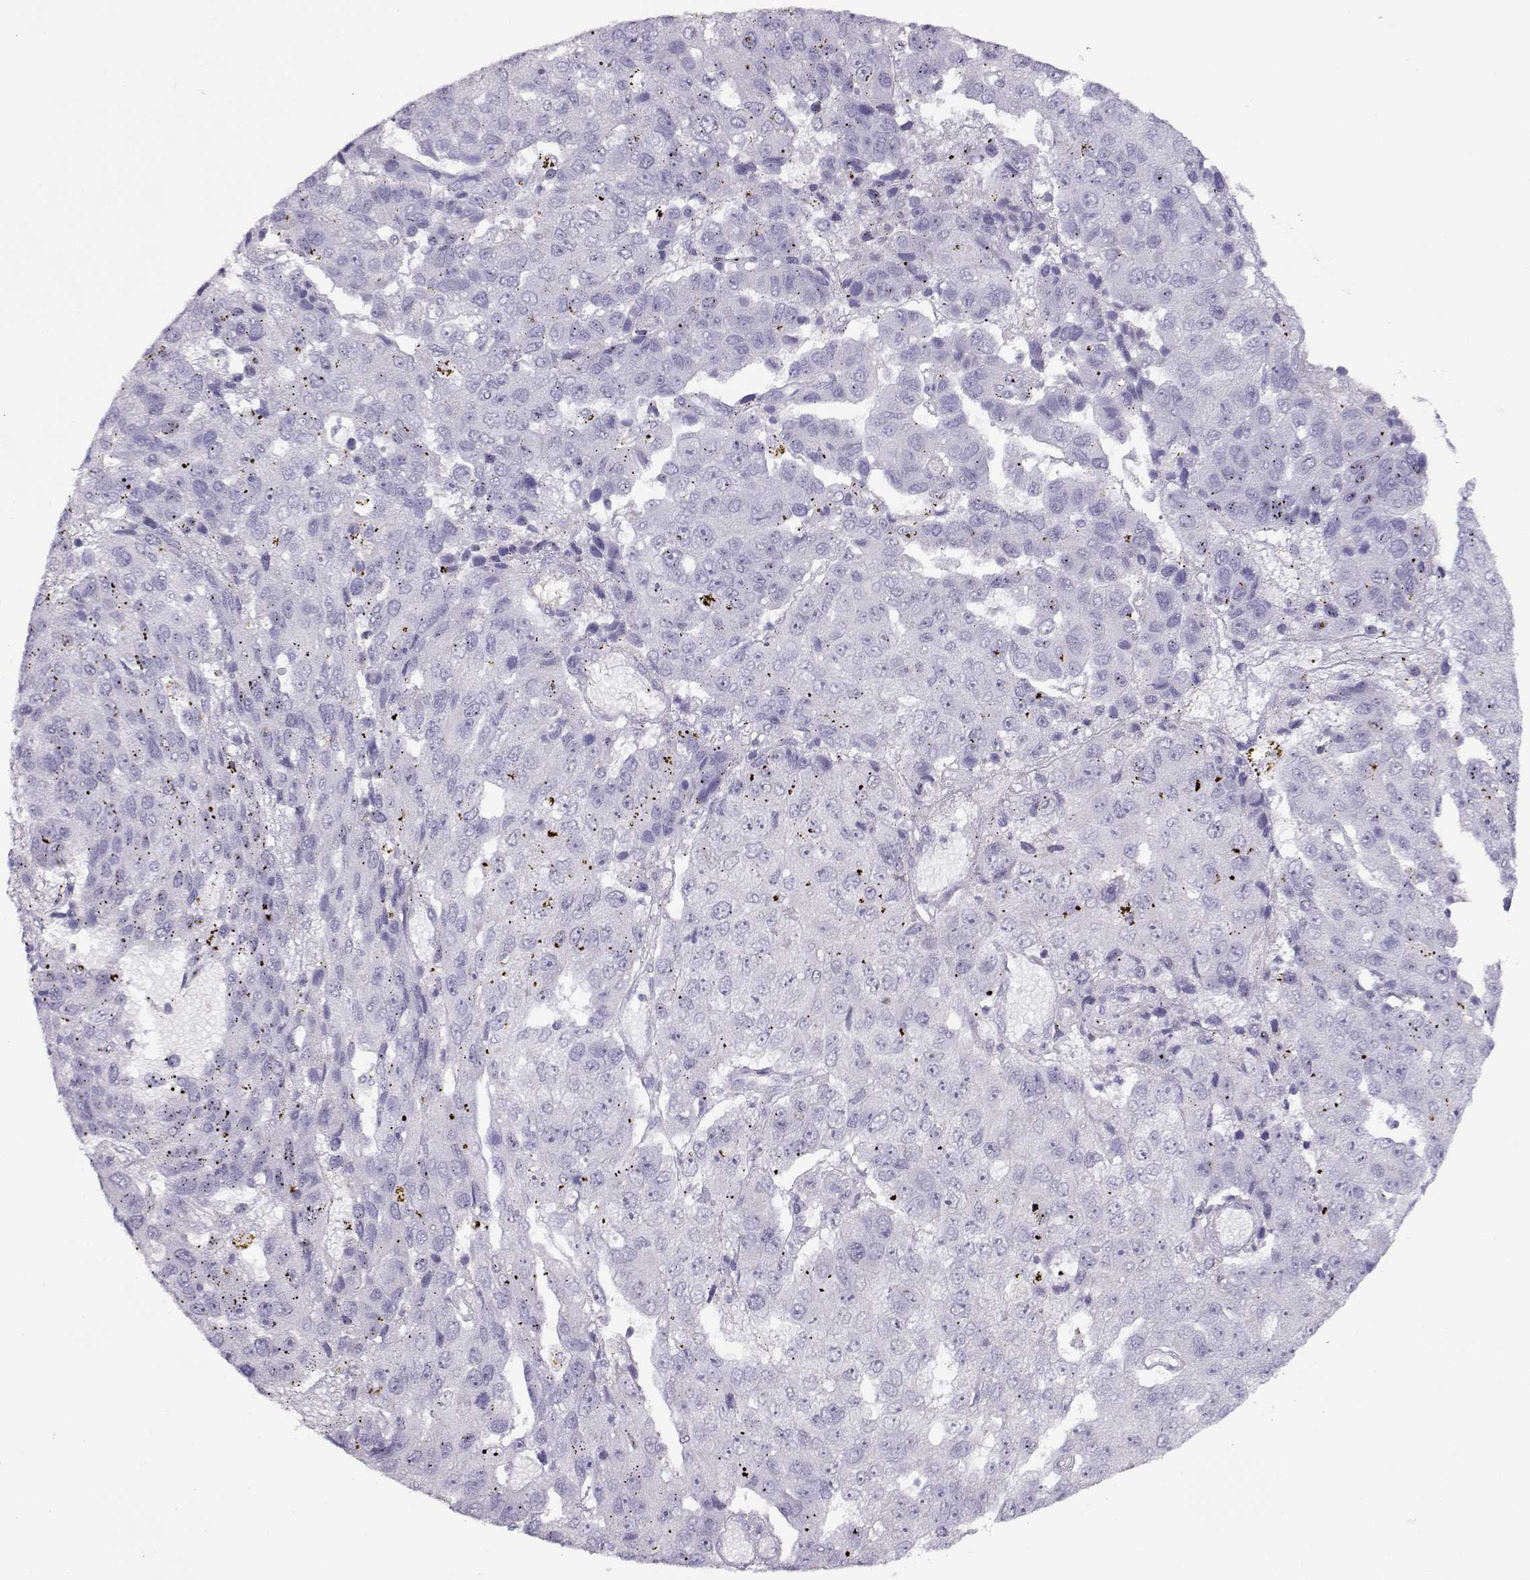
{"staining": {"intensity": "negative", "quantity": "none", "location": "none"}, "tissue": "pancreatic cancer", "cell_type": "Tumor cells", "image_type": "cancer", "snomed": [{"axis": "morphology", "description": "Adenocarcinoma, NOS"}, {"axis": "topography", "description": "Pancreas"}], "caption": "A micrograph of human pancreatic adenocarcinoma is negative for staining in tumor cells. Brightfield microscopy of immunohistochemistry stained with DAB (brown) and hematoxylin (blue), captured at high magnification.", "gene": "IMPG1", "patient": {"sex": "female", "age": 61}}